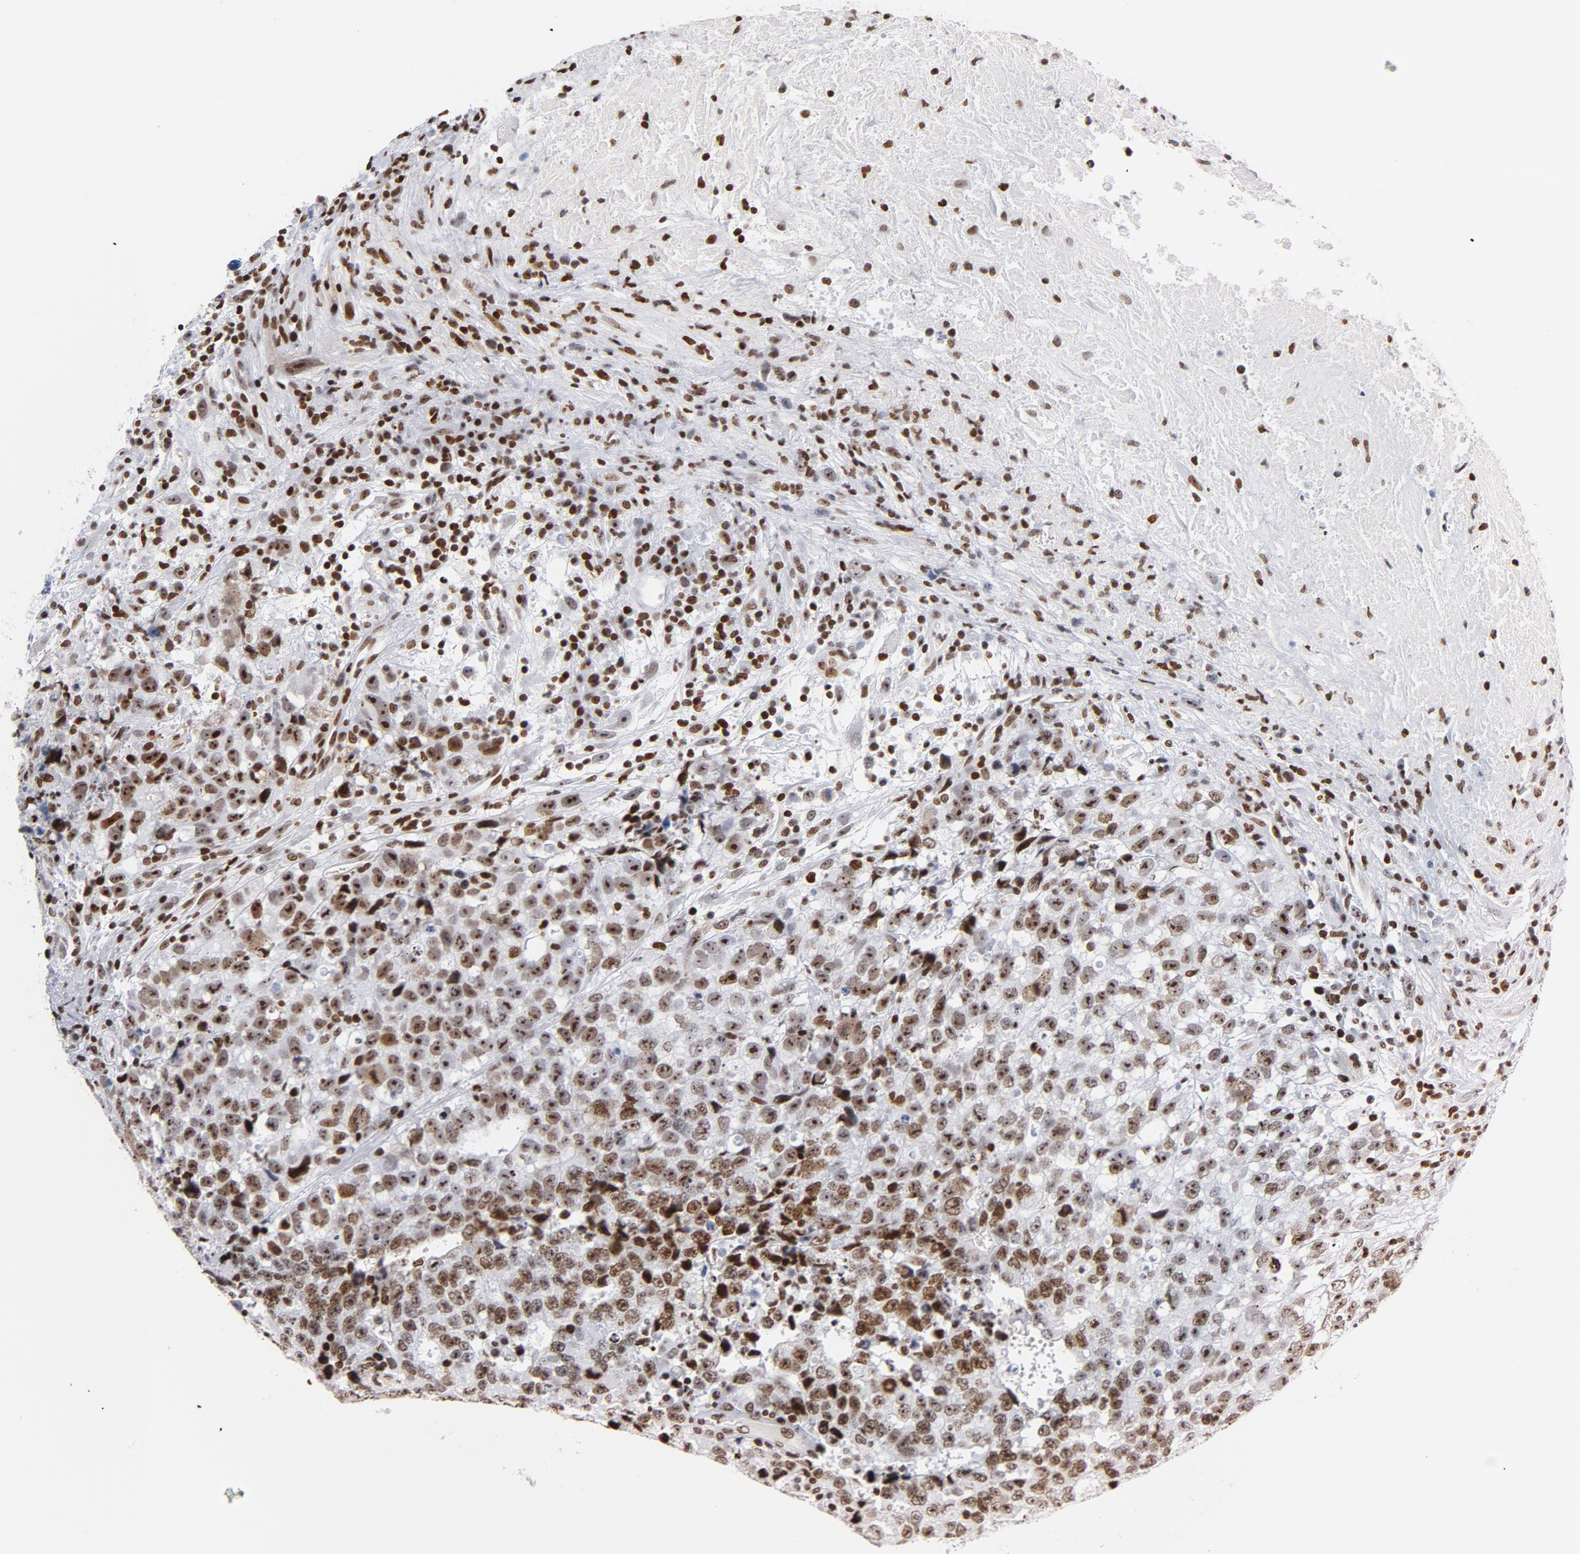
{"staining": {"intensity": "moderate", "quantity": ">75%", "location": "nuclear"}, "tissue": "testis cancer", "cell_type": "Tumor cells", "image_type": "cancer", "snomed": [{"axis": "morphology", "description": "Necrosis, NOS"}, {"axis": "morphology", "description": "Carcinoma, Embryonal, NOS"}, {"axis": "topography", "description": "Testis"}], "caption": "Testis cancer (embryonal carcinoma) tissue shows moderate nuclear expression in about >75% of tumor cells, visualized by immunohistochemistry.", "gene": "TOP2B", "patient": {"sex": "male", "age": 19}}